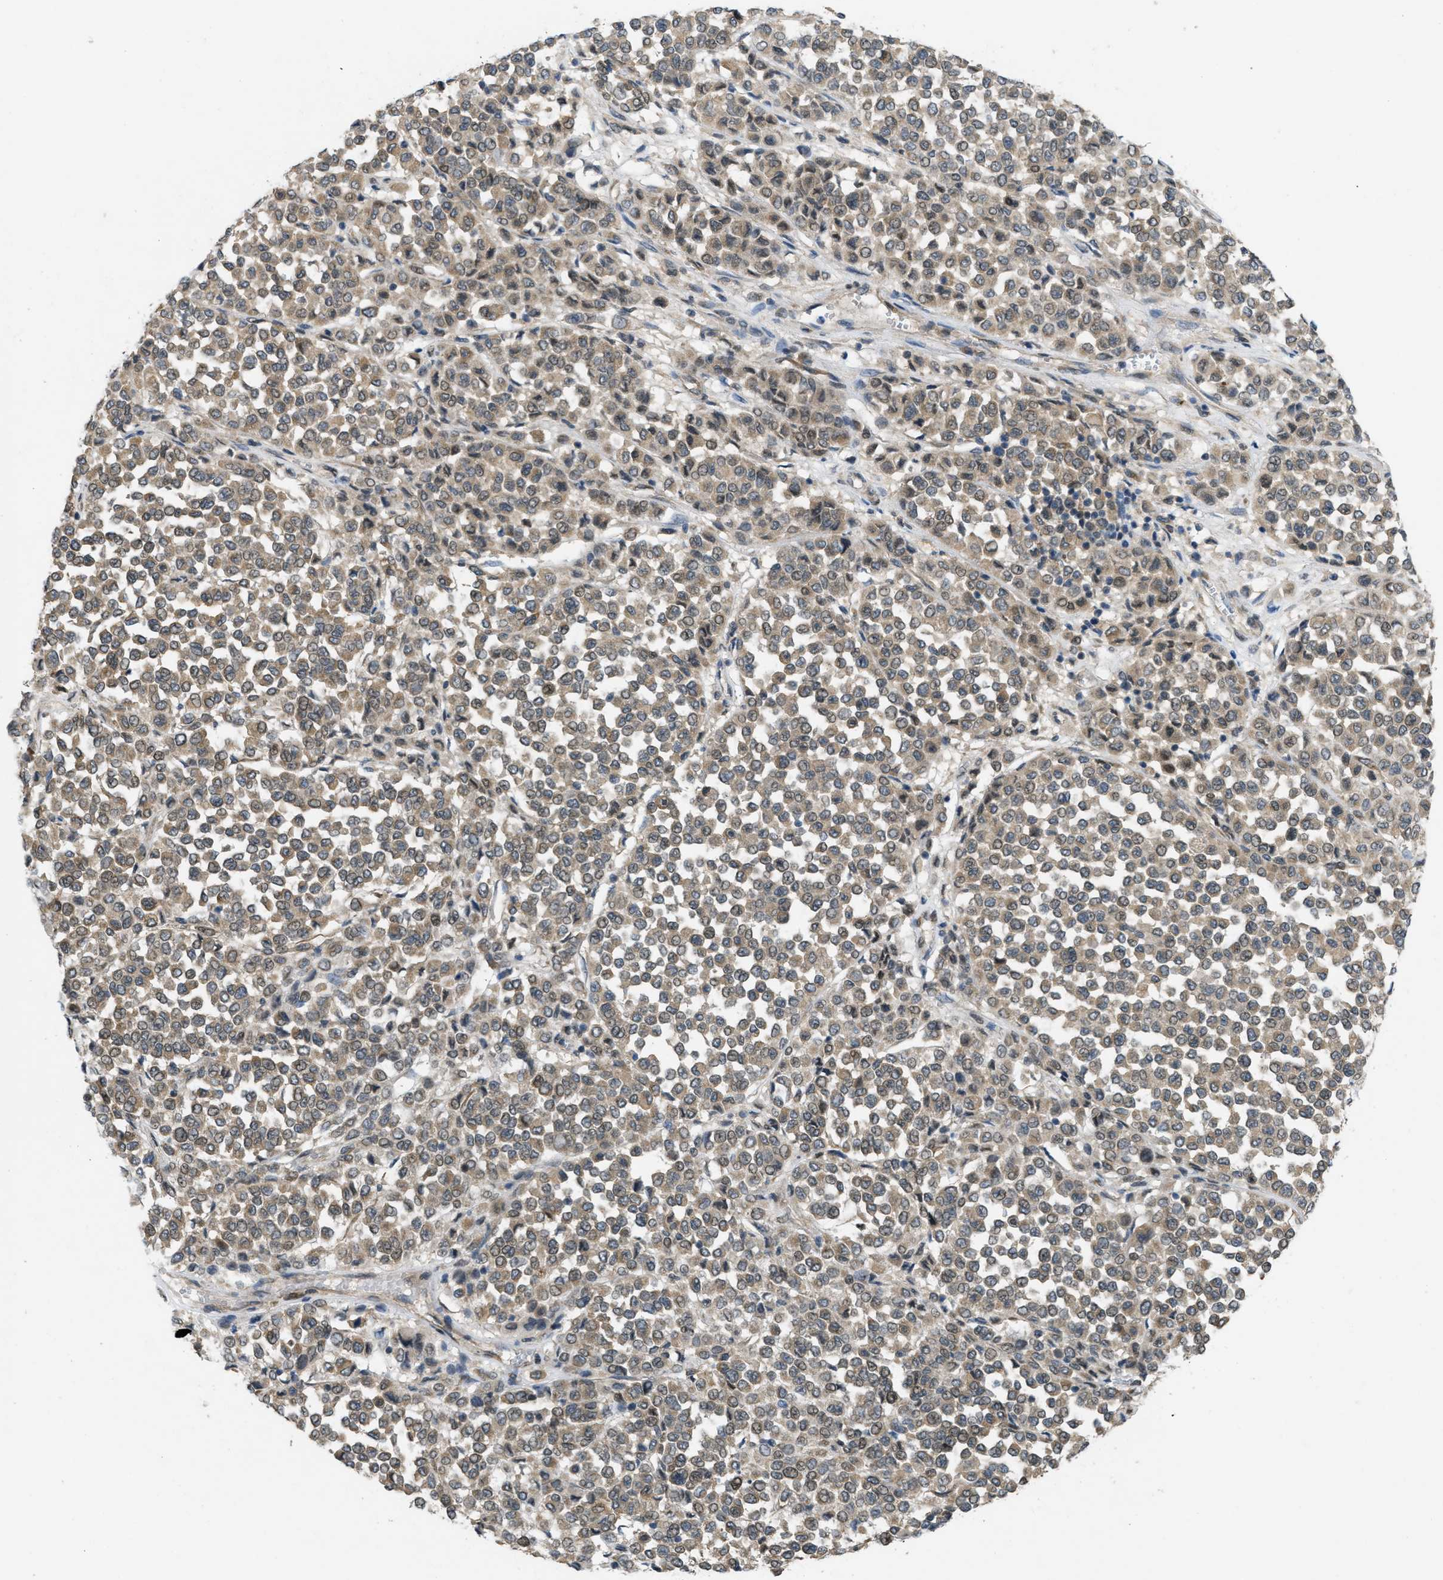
{"staining": {"intensity": "weak", "quantity": ">75%", "location": "cytoplasmic/membranous"}, "tissue": "melanoma", "cell_type": "Tumor cells", "image_type": "cancer", "snomed": [{"axis": "morphology", "description": "Malignant melanoma, Metastatic site"}, {"axis": "topography", "description": "Pancreas"}], "caption": "This is a micrograph of IHC staining of malignant melanoma (metastatic site), which shows weak expression in the cytoplasmic/membranous of tumor cells.", "gene": "IFNLR1", "patient": {"sex": "female", "age": 30}}